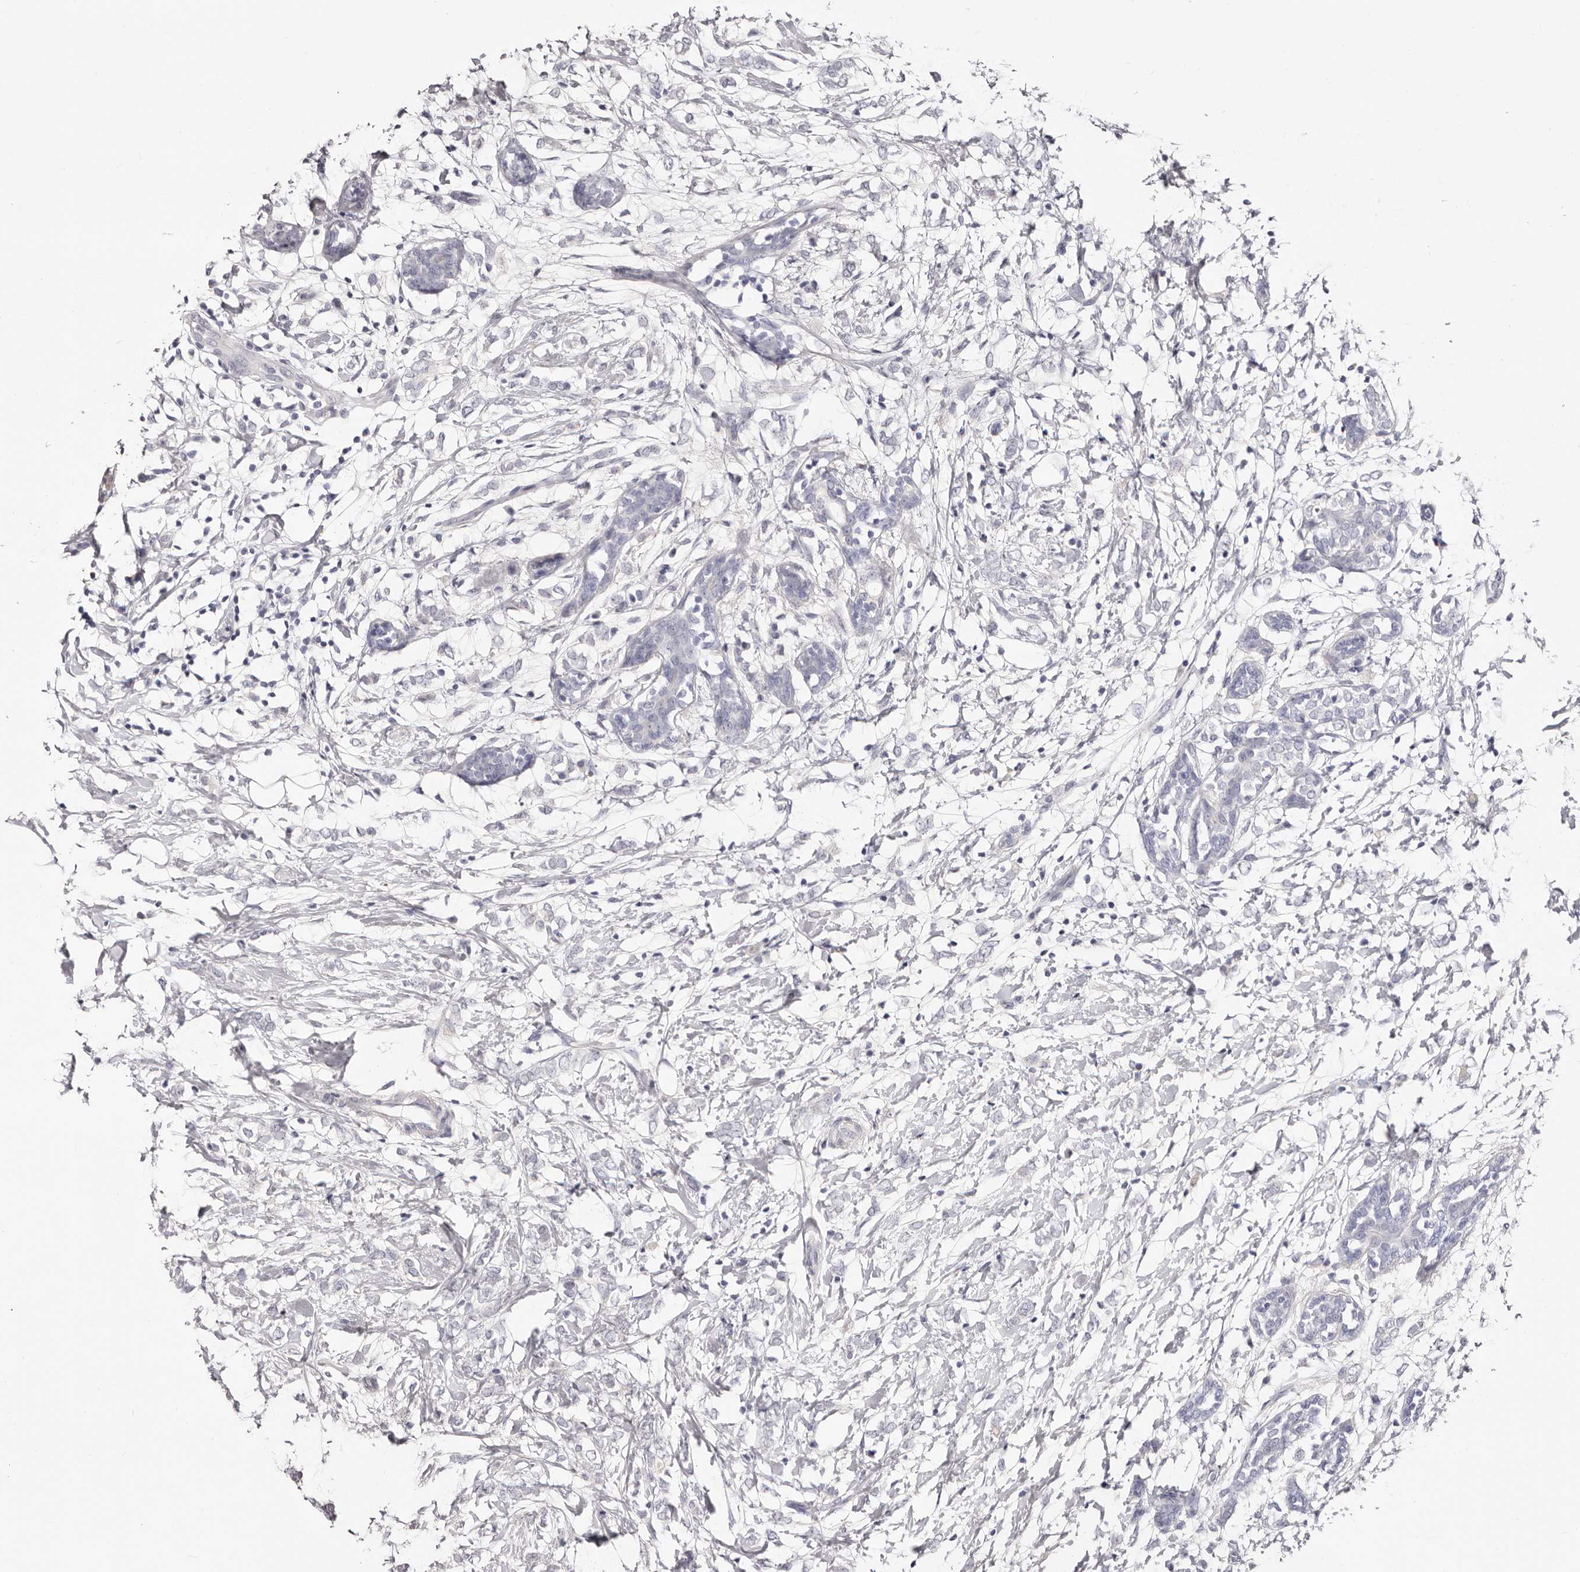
{"staining": {"intensity": "negative", "quantity": "none", "location": "none"}, "tissue": "breast cancer", "cell_type": "Tumor cells", "image_type": "cancer", "snomed": [{"axis": "morphology", "description": "Normal tissue, NOS"}, {"axis": "morphology", "description": "Lobular carcinoma"}, {"axis": "topography", "description": "Breast"}], "caption": "Histopathology image shows no significant protein positivity in tumor cells of breast cancer (lobular carcinoma).", "gene": "AKNAD1", "patient": {"sex": "female", "age": 47}}